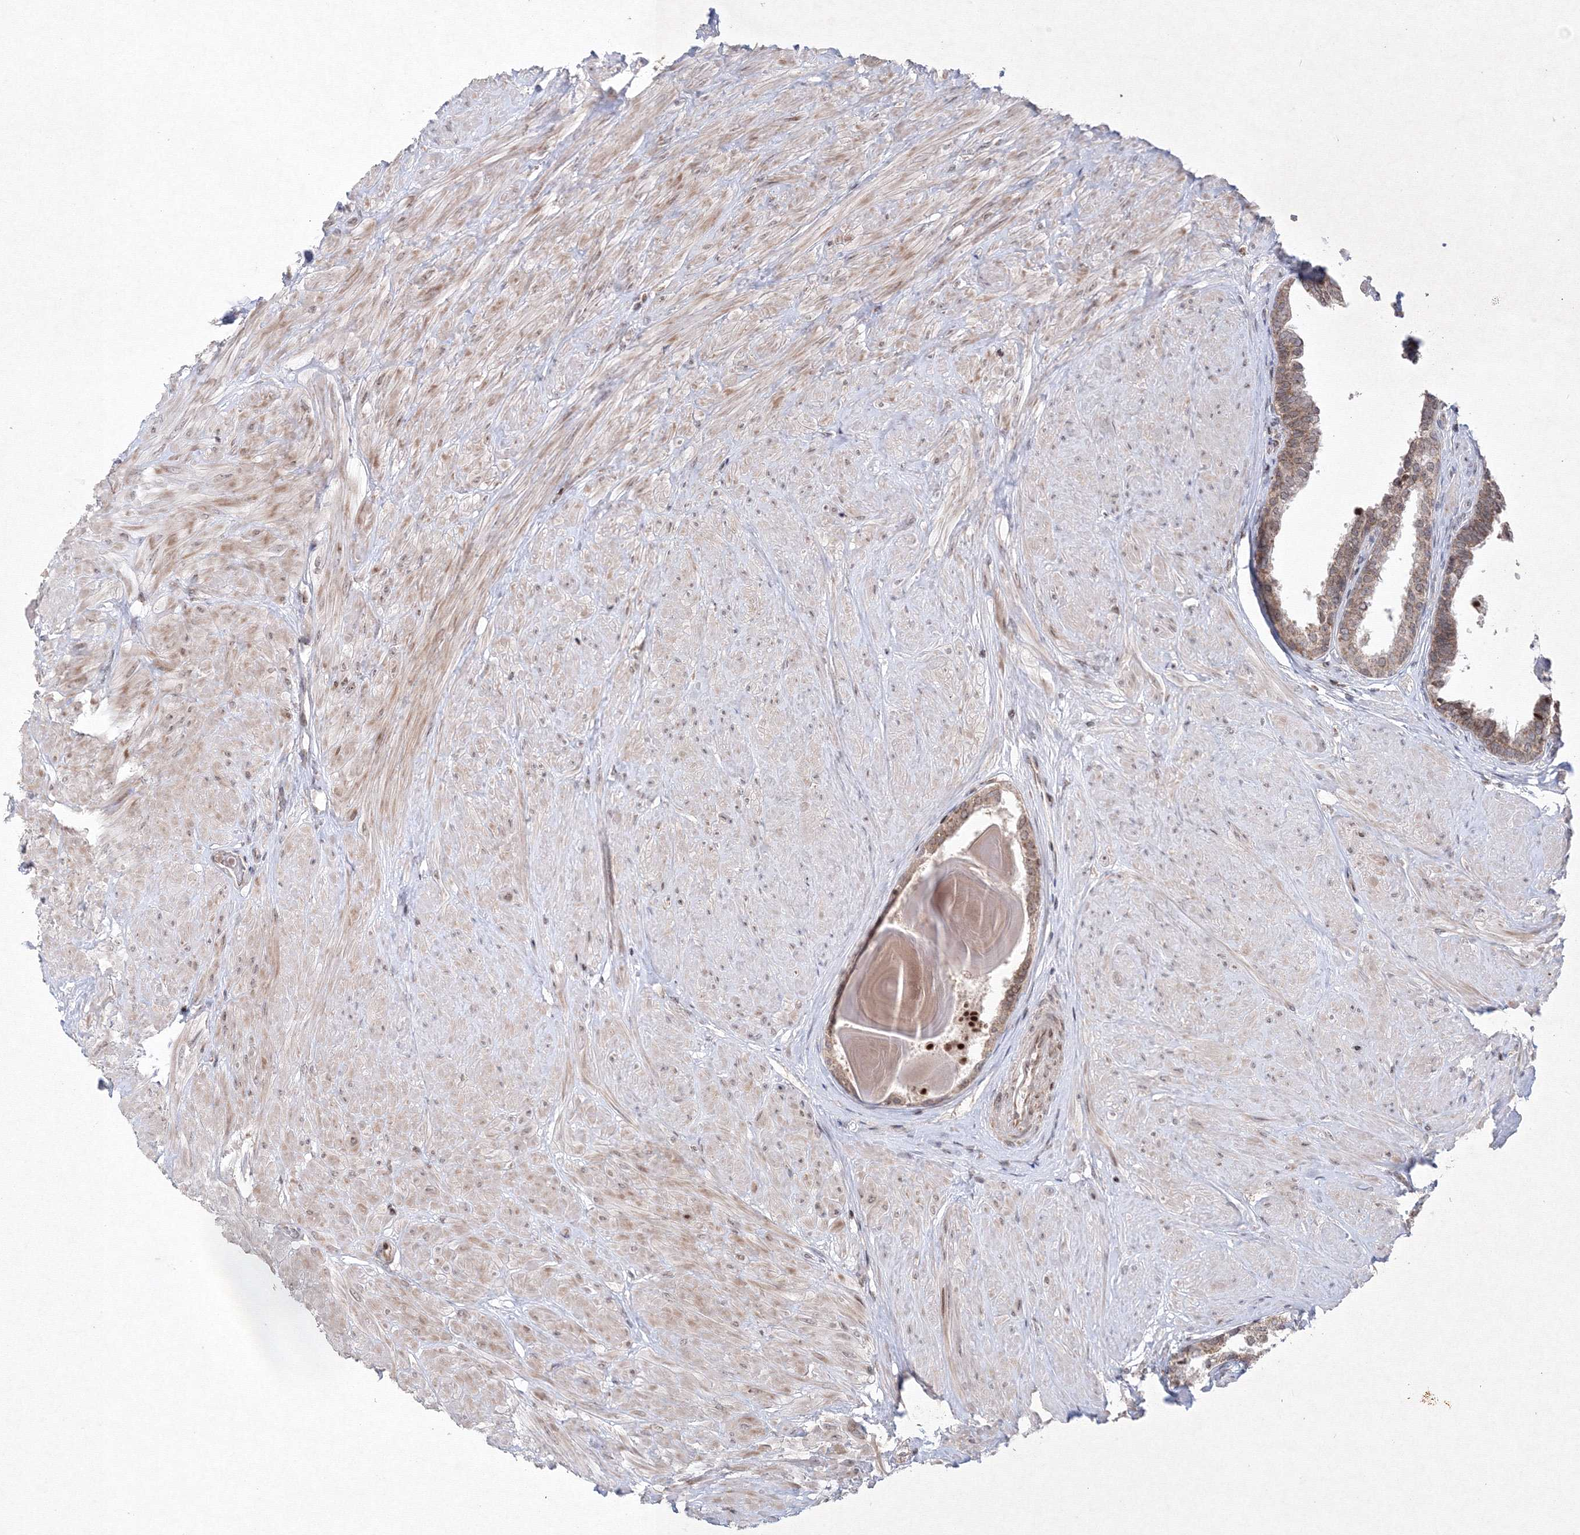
{"staining": {"intensity": "moderate", "quantity": ">75%", "location": "cytoplasmic/membranous,nuclear"}, "tissue": "prostate", "cell_type": "Glandular cells", "image_type": "normal", "snomed": [{"axis": "morphology", "description": "Normal tissue, NOS"}, {"axis": "topography", "description": "Prostate"}], "caption": "Glandular cells exhibit medium levels of moderate cytoplasmic/membranous,nuclear expression in approximately >75% of cells in unremarkable prostate. The staining is performed using DAB (3,3'-diaminobenzidine) brown chromogen to label protein expression. The nuclei are counter-stained blue using hematoxylin.", "gene": "MKRN2", "patient": {"sex": "male", "age": 48}}